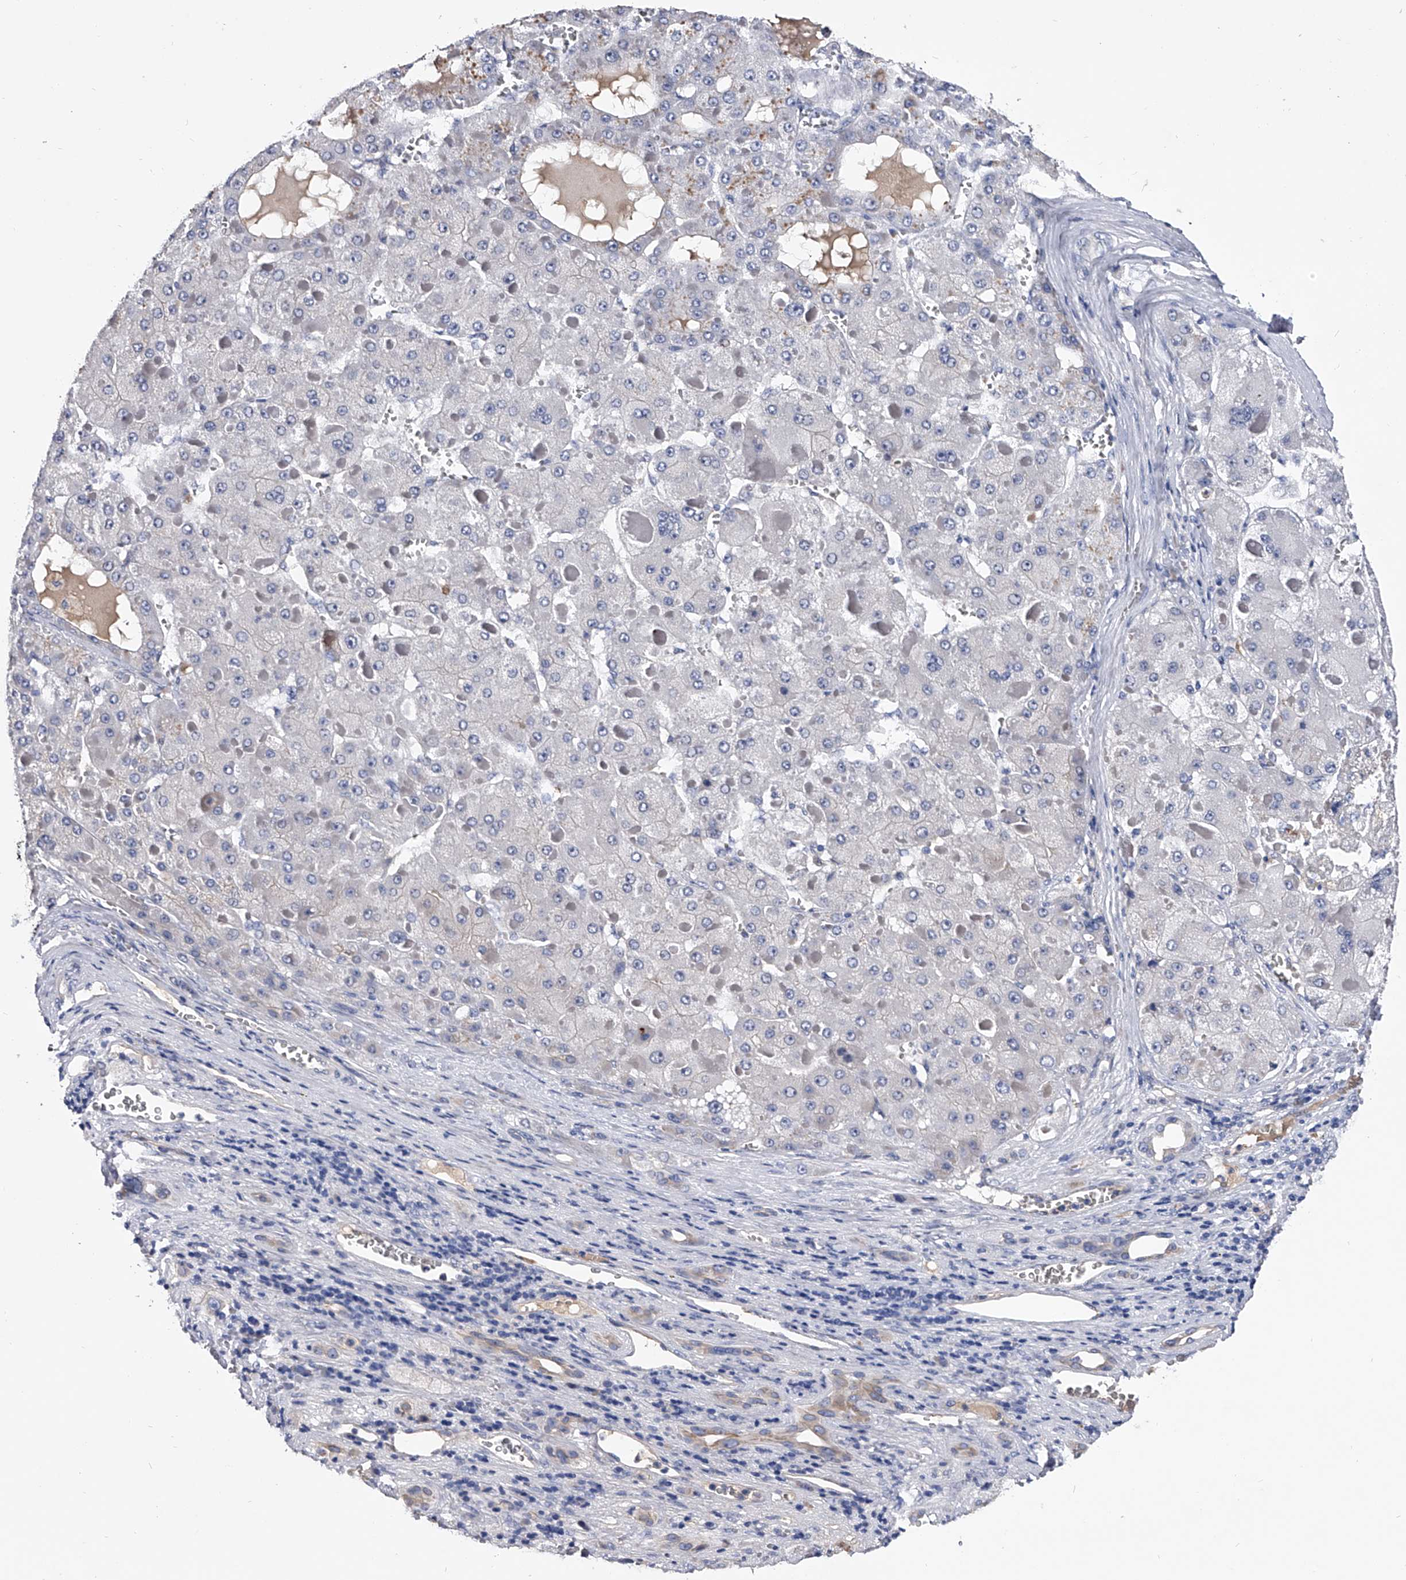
{"staining": {"intensity": "negative", "quantity": "none", "location": "none"}, "tissue": "liver cancer", "cell_type": "Tumor cells", "image_type": "cancer", "snomed": [{"axis": "morphology", "description": "Carcinoma, Hepatocellular, NOS"}, {"axis": "topography", "description": "Liver"}], "caption": "DAB immunohistochemical staining of human hepatocellular carcinoma (liver) shows no significant staining in tumor cells.", "gene": "EFCAB7", "patient": {"sex": "female", "age": 73}}